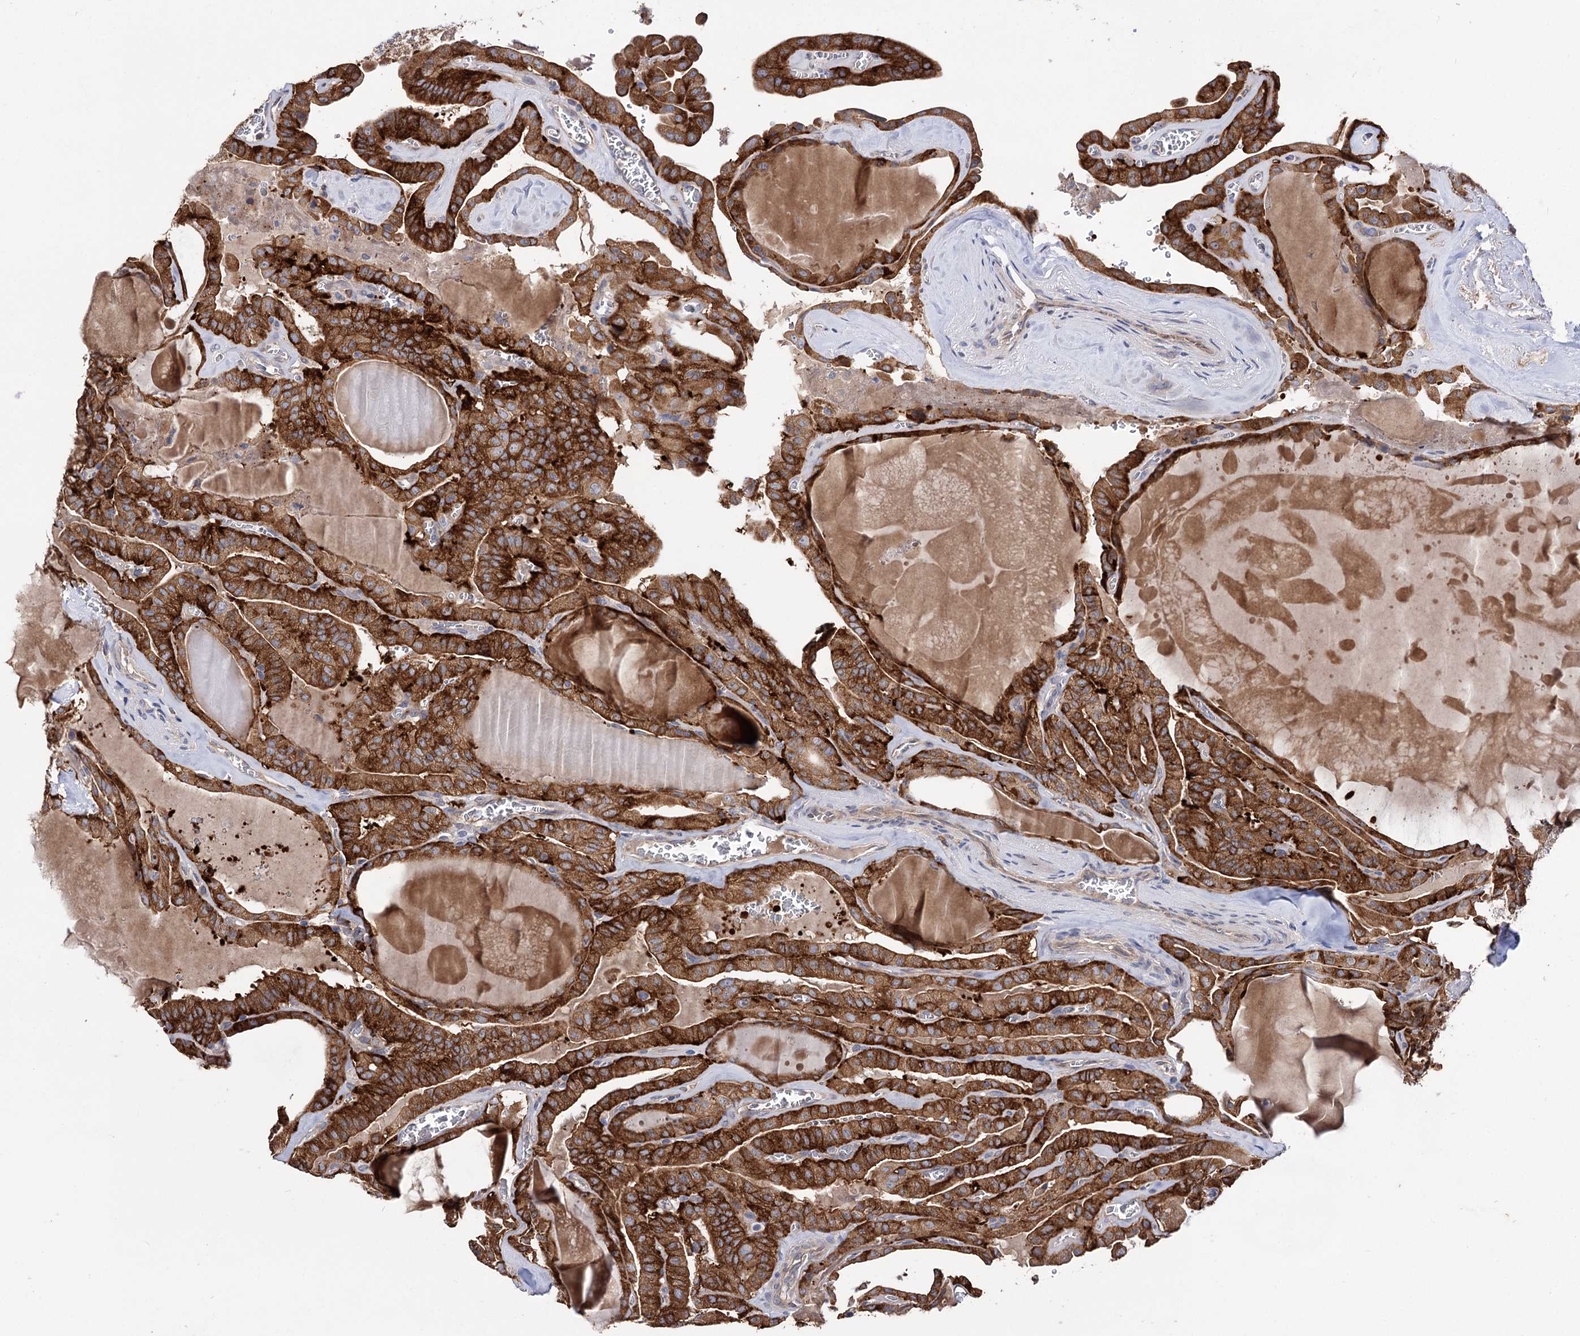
{"staining": {"intensity": "strong", "quantity": ">75%", "location": "cytoplasmic/membranous"}, "tissue": "thyroid cancer", "cell_type": "Tumor cells", "image_type": "cancer", "snomed": [{"axis": "morphology", "description": "Papillary adenocarcinoma, NOS"}, {"axis": "topography", "description": "Thyroid gland"}], "caption": "About >75% of tumor cells in human thyroid cancer (papillary adenocarcinoma) show strong cytoplasmic/membranous protein positivity as visualized by brown immunohistochemical staining.", "gene": "BBS4", "patient": {"sex": "male", "age": 52}}